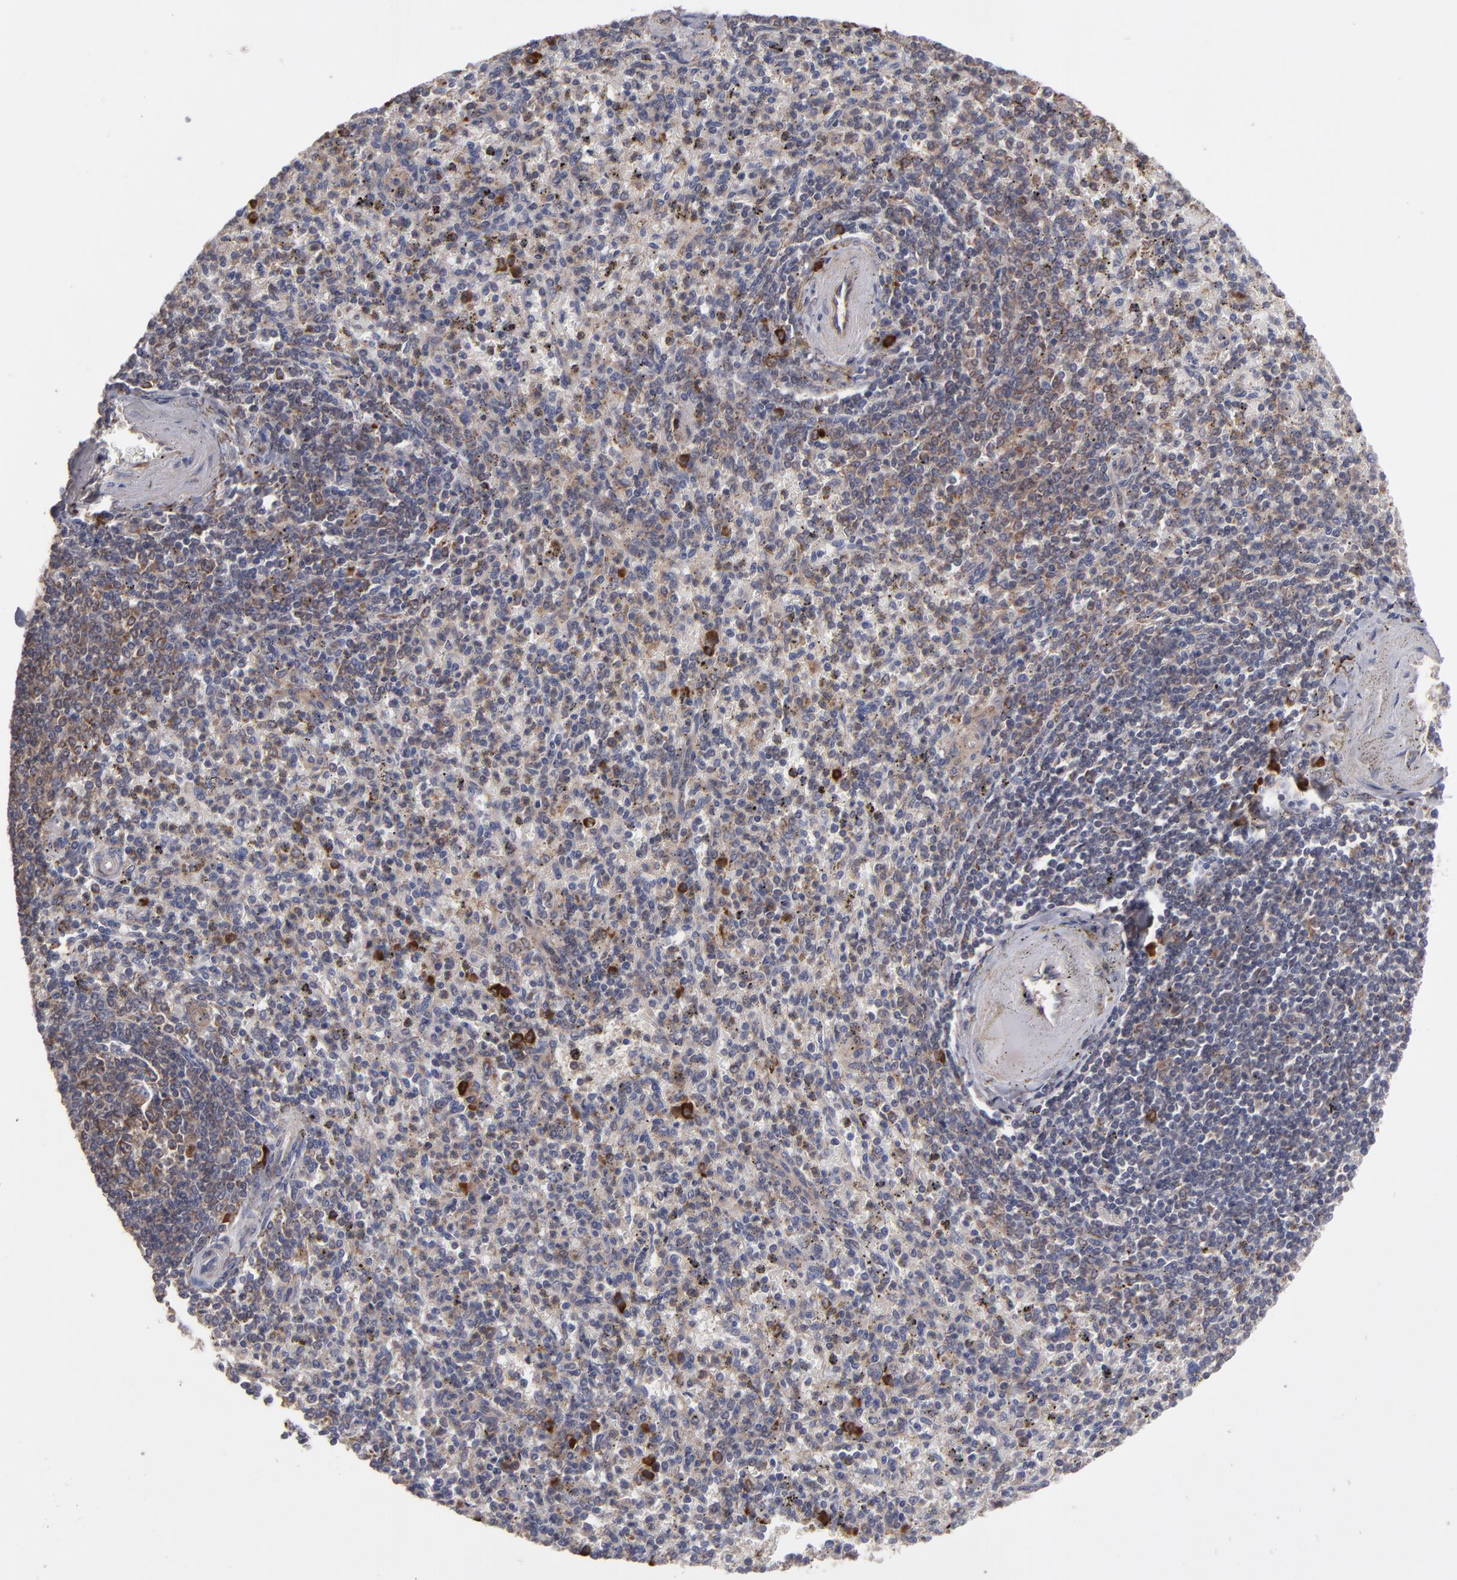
{"staining": {"intensity": "moderate", "quantity": "25%-75%", "location": "cytoplasmic/membranous"}, "tissue": "spleen", "cell_type": "Cells in red pulp", "image_type": "normal", "snomed": [{"axis": "morphology", "description": "Normal tissue, NOS"}, {"axis": "topography", "description": "Spleen"}], "caption": "Immunohistochemistry staining of normal spleen, which shows medium levels of moderate cytoplasmic/membranous expression in about 25%-75% of cells in red pulp indicating moderate cytoplasmic/membranous protein positivity. The staining was performed using DAB (3,3'-diaminobenzidine) (brown) for protein detection and nuclei were counterstained in hematoxylin (blue).", "gene": "SND1", "patient": {"sex": "male", "age": 72}}